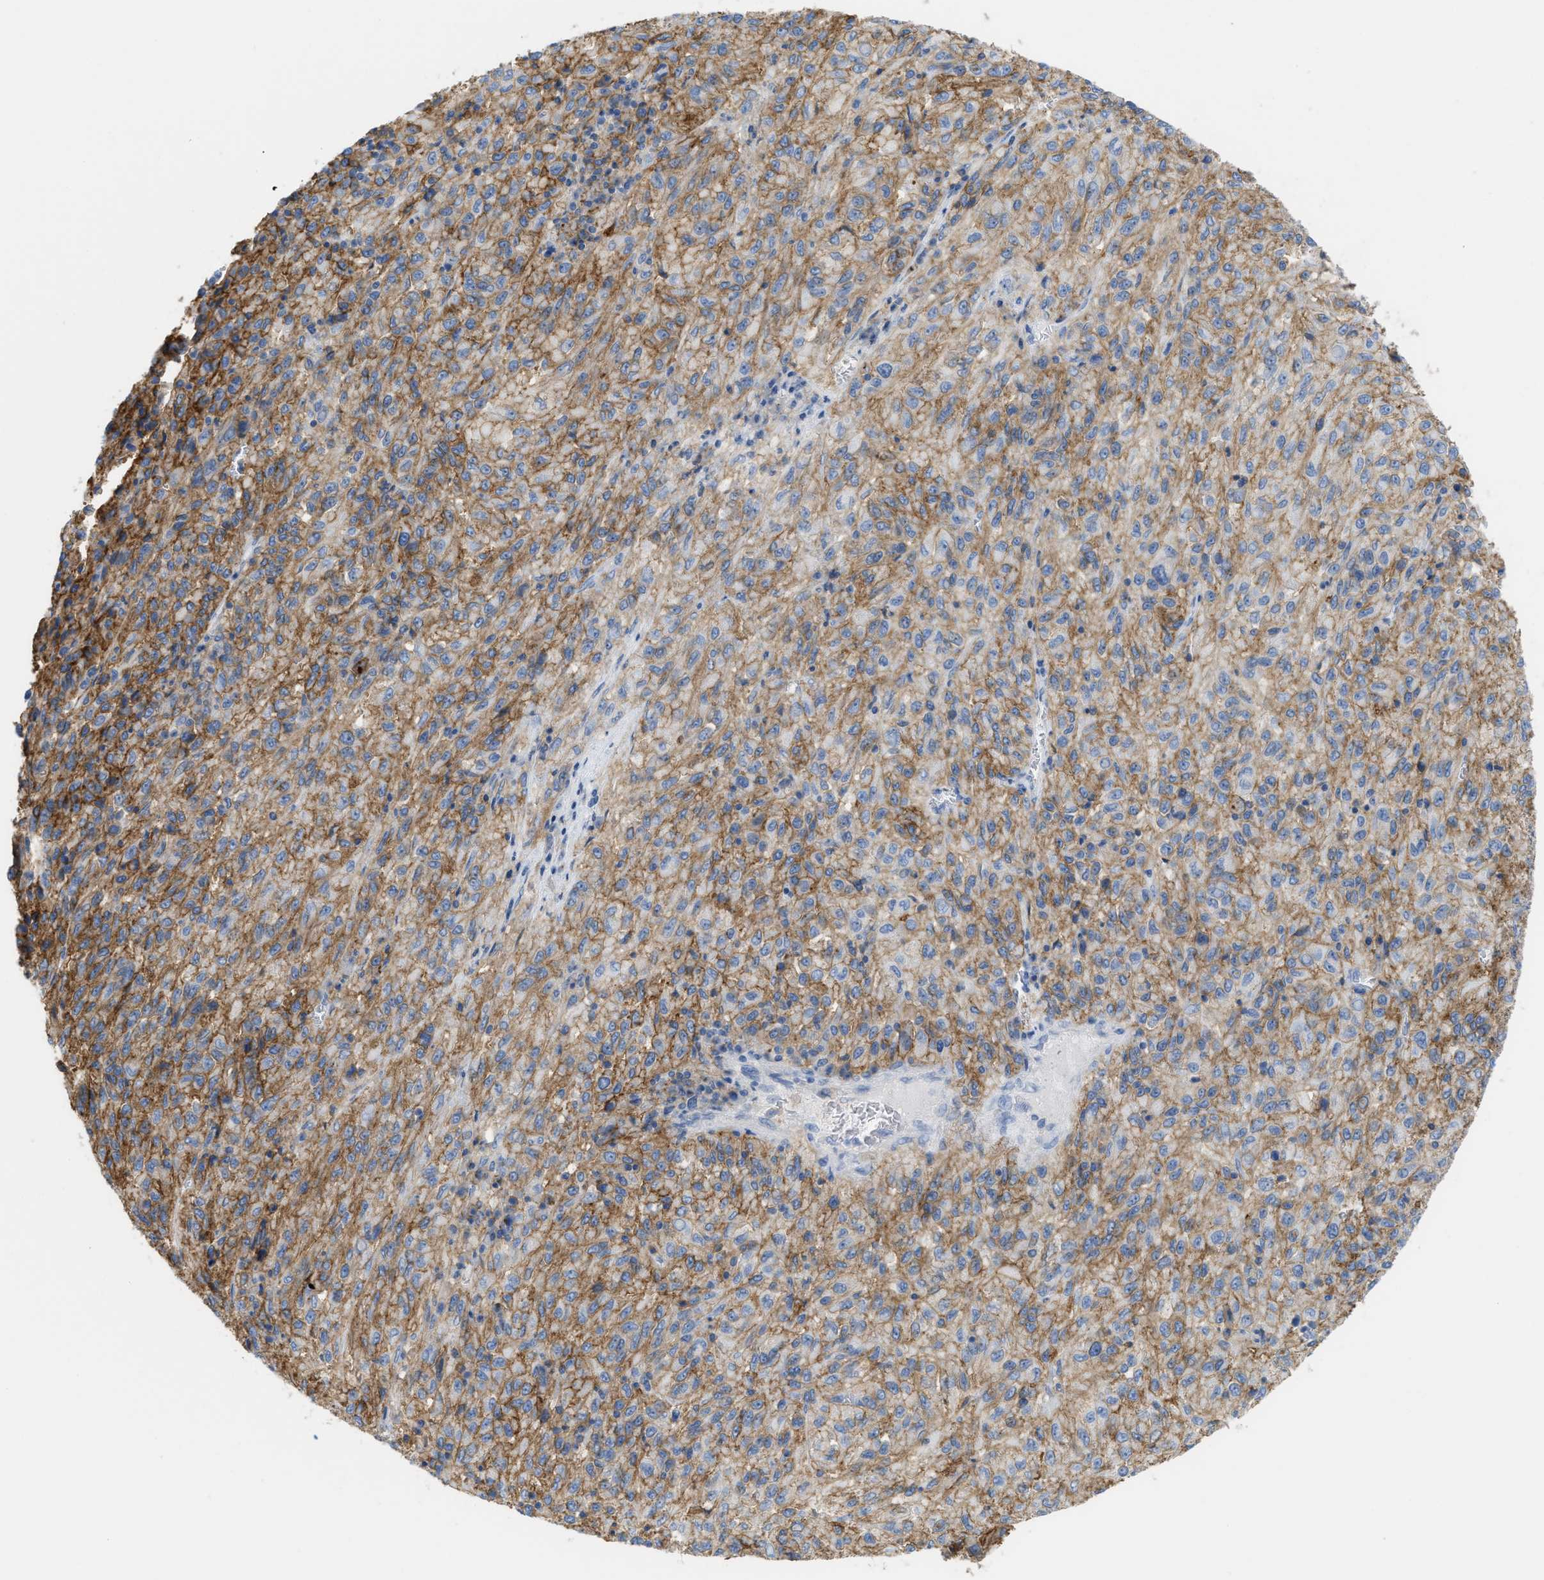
{"staining": {"intensity": "moderate", "quantity": ">75%", "location": "cytoplasmic/membranous"}, "tissue": "melanoma", "cell_type": "Tumor cells", "image_type": "cancer", "snomed": [{"axis": "morphology", "description": "Malignant melanoma, Metastatic site"}, {"axis": "topography", "description": "Lung"}], "caption": "A photomicrograph of melanoma stained for a protein shows moderate cytoplasmic/membranous brown staining in tumor cells.", "gene": "SLC3A2", "patient": {"sex": "male", "age": 64}}